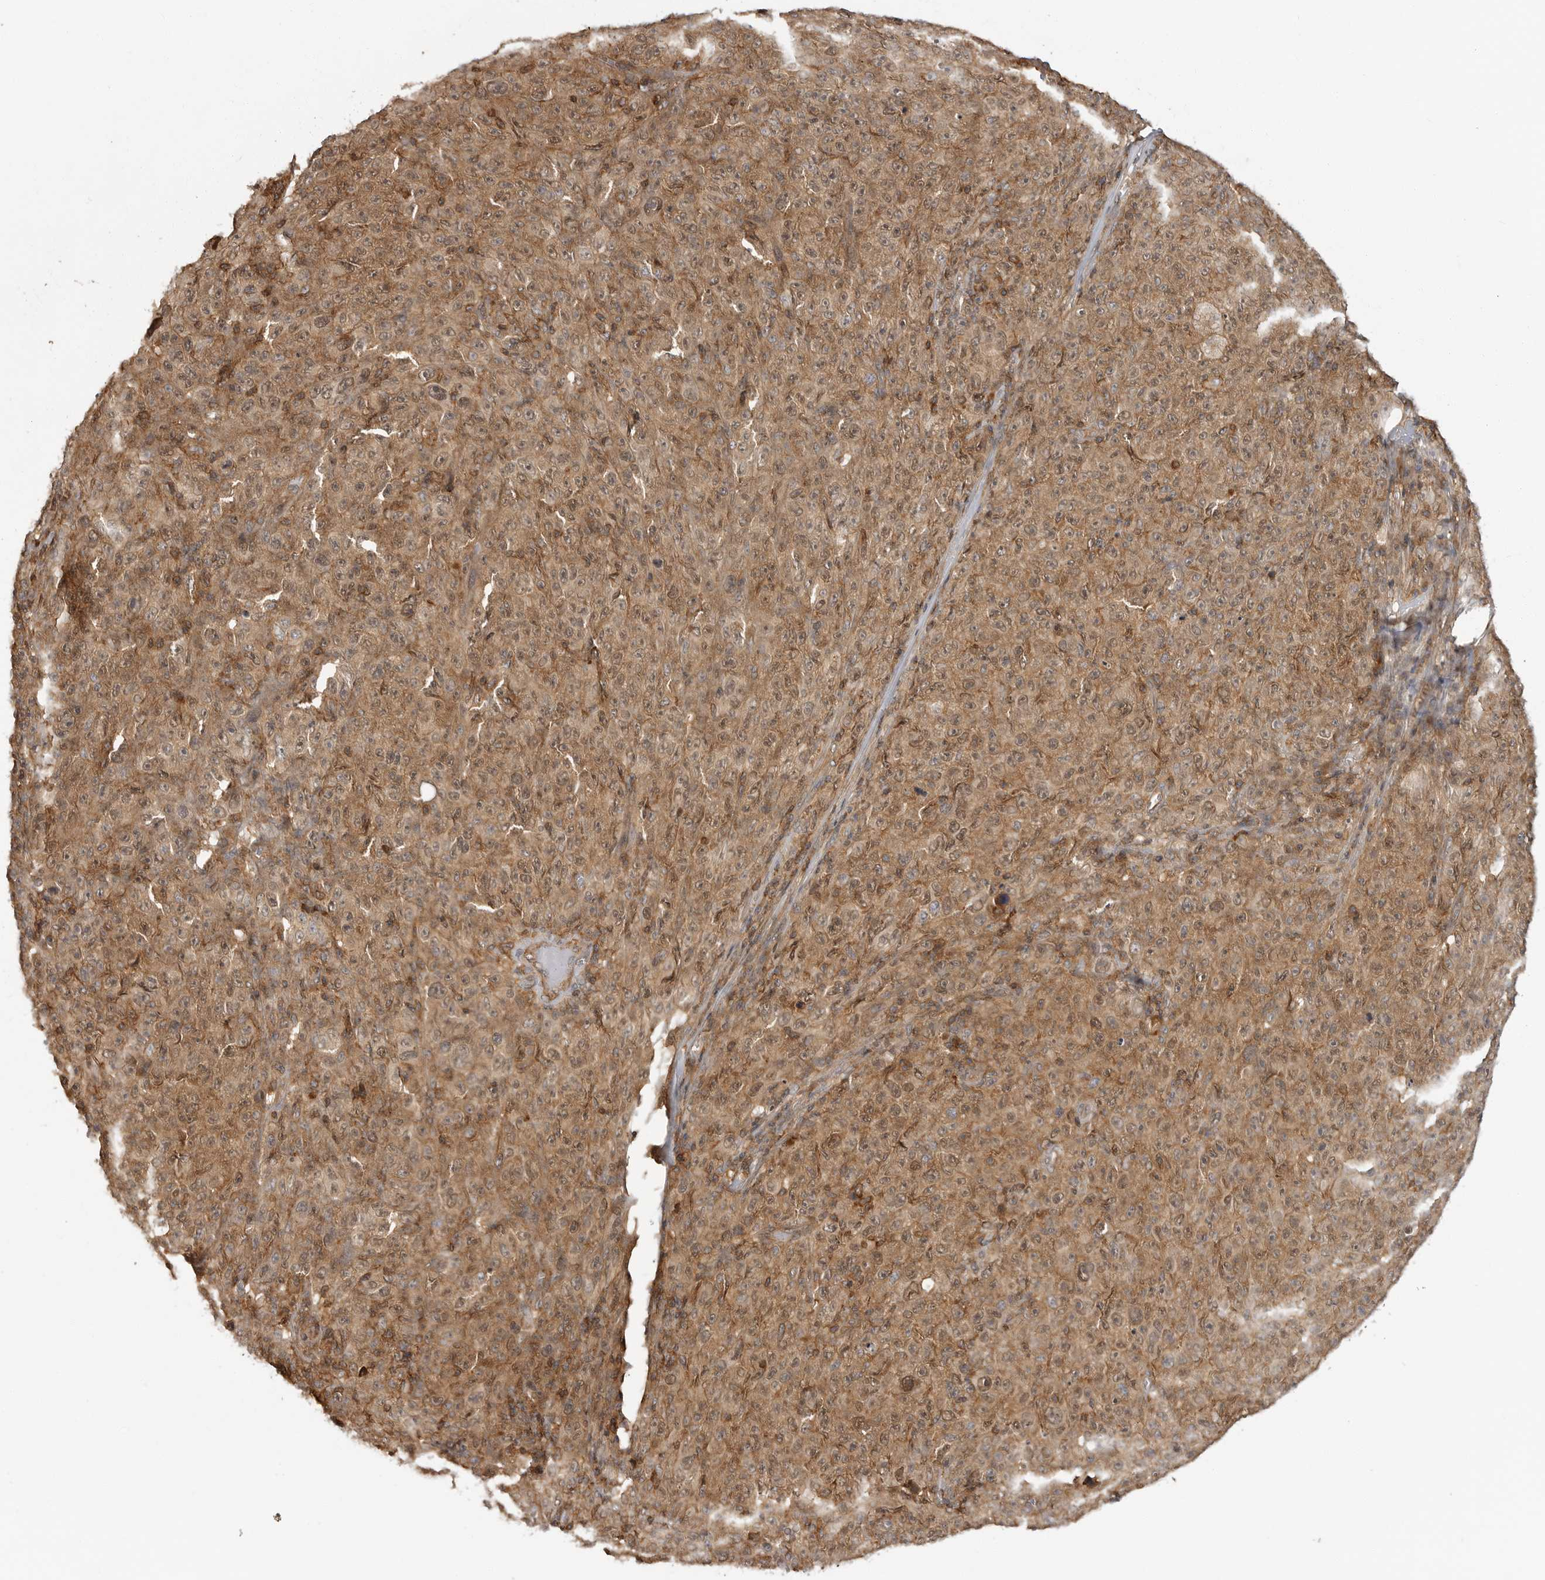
{"staining": {"intensity": "moderate", "quantity": ">75%", "location": "cytoplasmic/membranous,nuclear"}, "tissue": "melanoma", "cell_type": "Tumor cells", "image_type": "cancer", "snomed": [{"axis": "morphology", "description": "Malignant melanoma, NOS"}, {"axis": "topography", "description": "Skin"}], "caption": "Immunohistochemical staining of malignant melanoma reveals medium levels of moderate cytoplasmic/membranous and nuclear staining in approximately >75% of tumor cells.", "gene": "ERN1", "patient": {"sex": "female", "age": 82}}